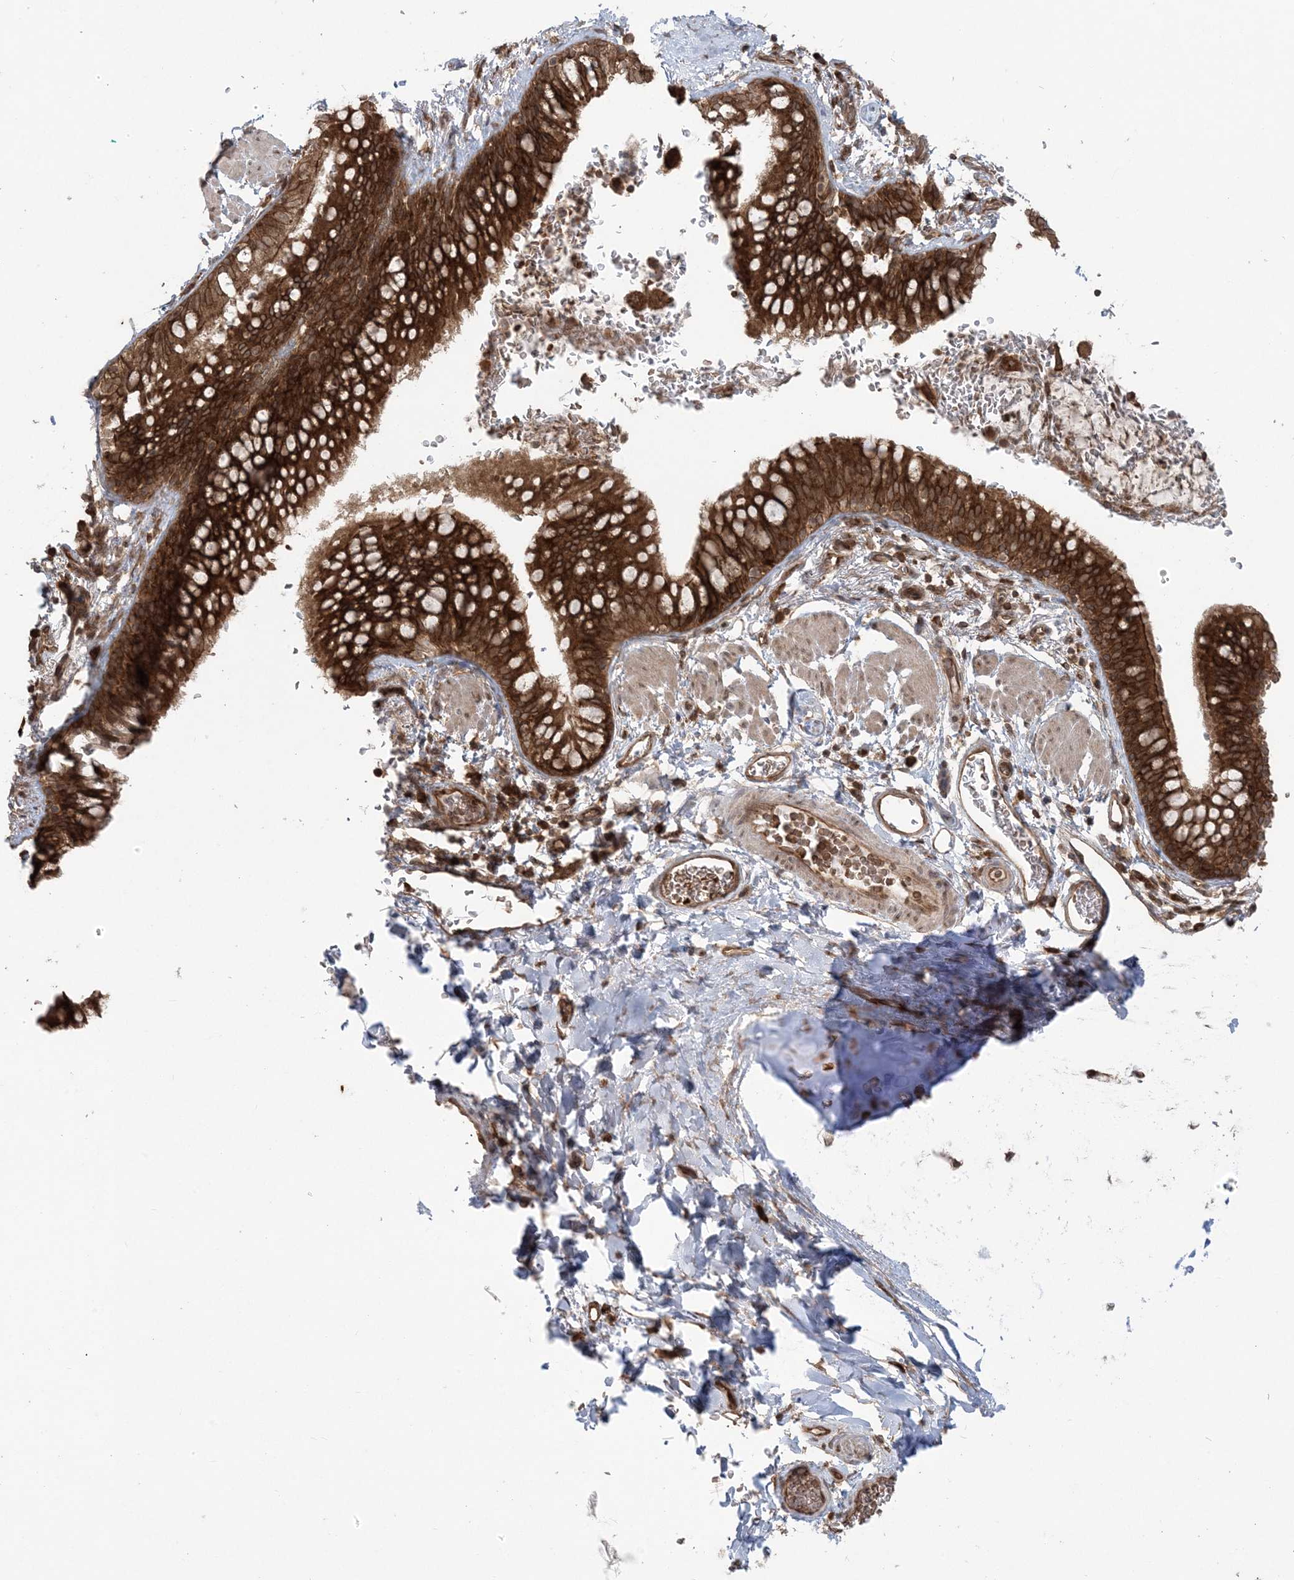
{"staining": {"intensity": "strong", "quantity": ">75%", "location": "cytoplasmic/membranous"}, "tissue": "bronchus", "cell_type": "Respiratory epithelial cells", "image_type": "normal", "snomed": [{"axis": "morphology", "description": "Normal tissue, NOS"}, {"axis": "topography", "description": "Cartilage tissue"}, {"axis": "topography", "description": "Bronchus"}], "caption": "Immunohistochemical staining of normal human bronchus demonstrates >75% levels of strong cytoplasmic/membranous protein staining in approximately >75% of respiratory epithelial cells. The staining is performed using DAB (3,3'-diaminobenzidine) brown chromogen to label protein expression. The nuclei are counter-stained blue using hematoxylin.", "gene": "DDX19B", "patient": {"sex": "female", "age": 36}}